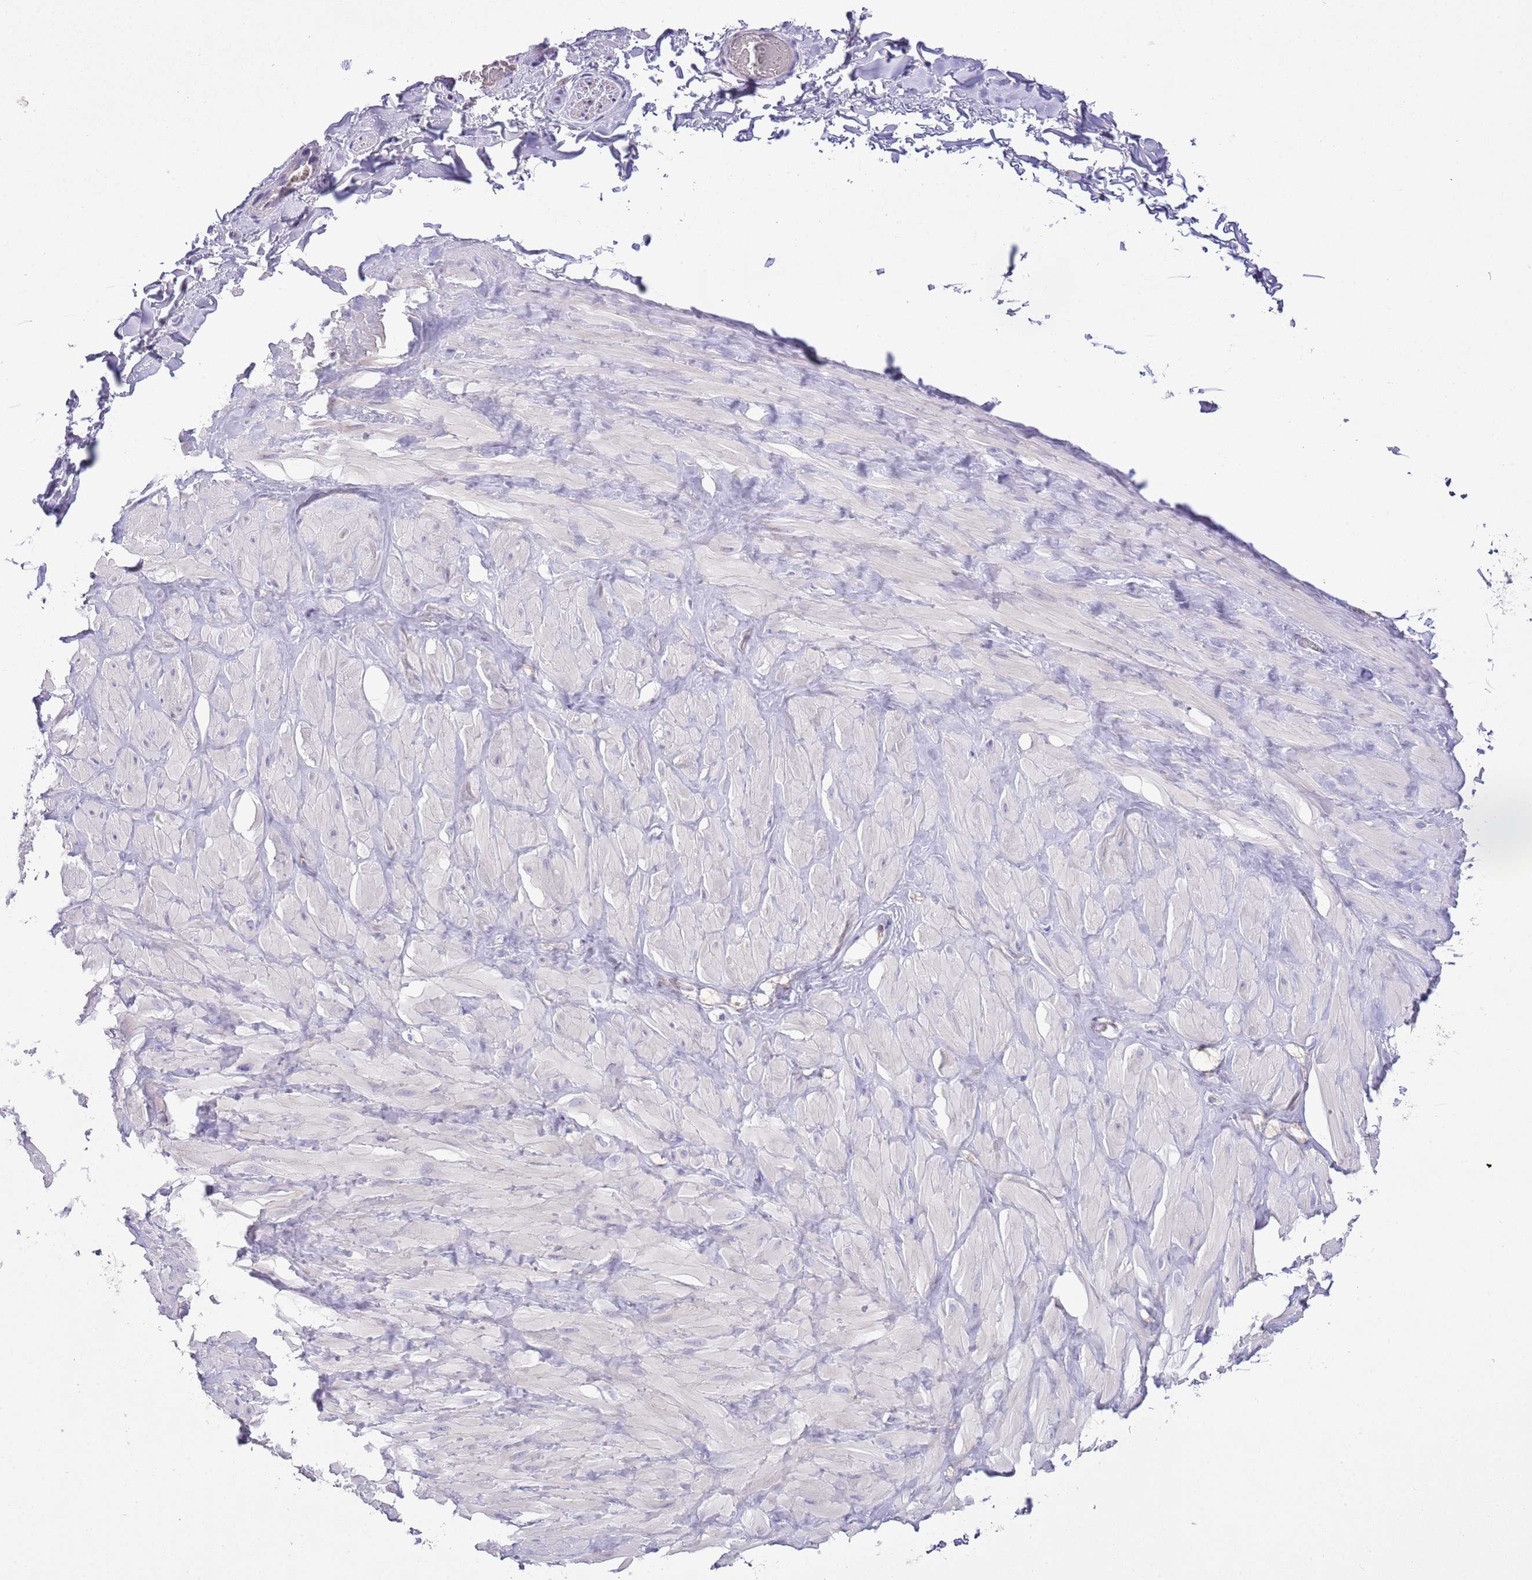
{"staining": {"intensity": "negative", "quantity": "none", "location": "none"}, "tissue": "adipose tissue", "cell_type": "Adipocytes", "image_type": "normal", "snomed": [{"axis": "morphology", "description": "Normal tissue, NOS"}, {"axis": "topography", "description": "Soft tissue"}, {"axis": "topography", "description": "Adipose tissue"}, {"axis": "topography", "description": "Vascular tissue"}, {"axis": "topography", "description": "Peripheral nerve tissue"}], "caption": "This is an immunohistochemistry micrograph of normal adipose tissue. There is no staining in adipocytes.", "gene": "CLEC2A", "patient": {"sex": "male", "age": 46}}